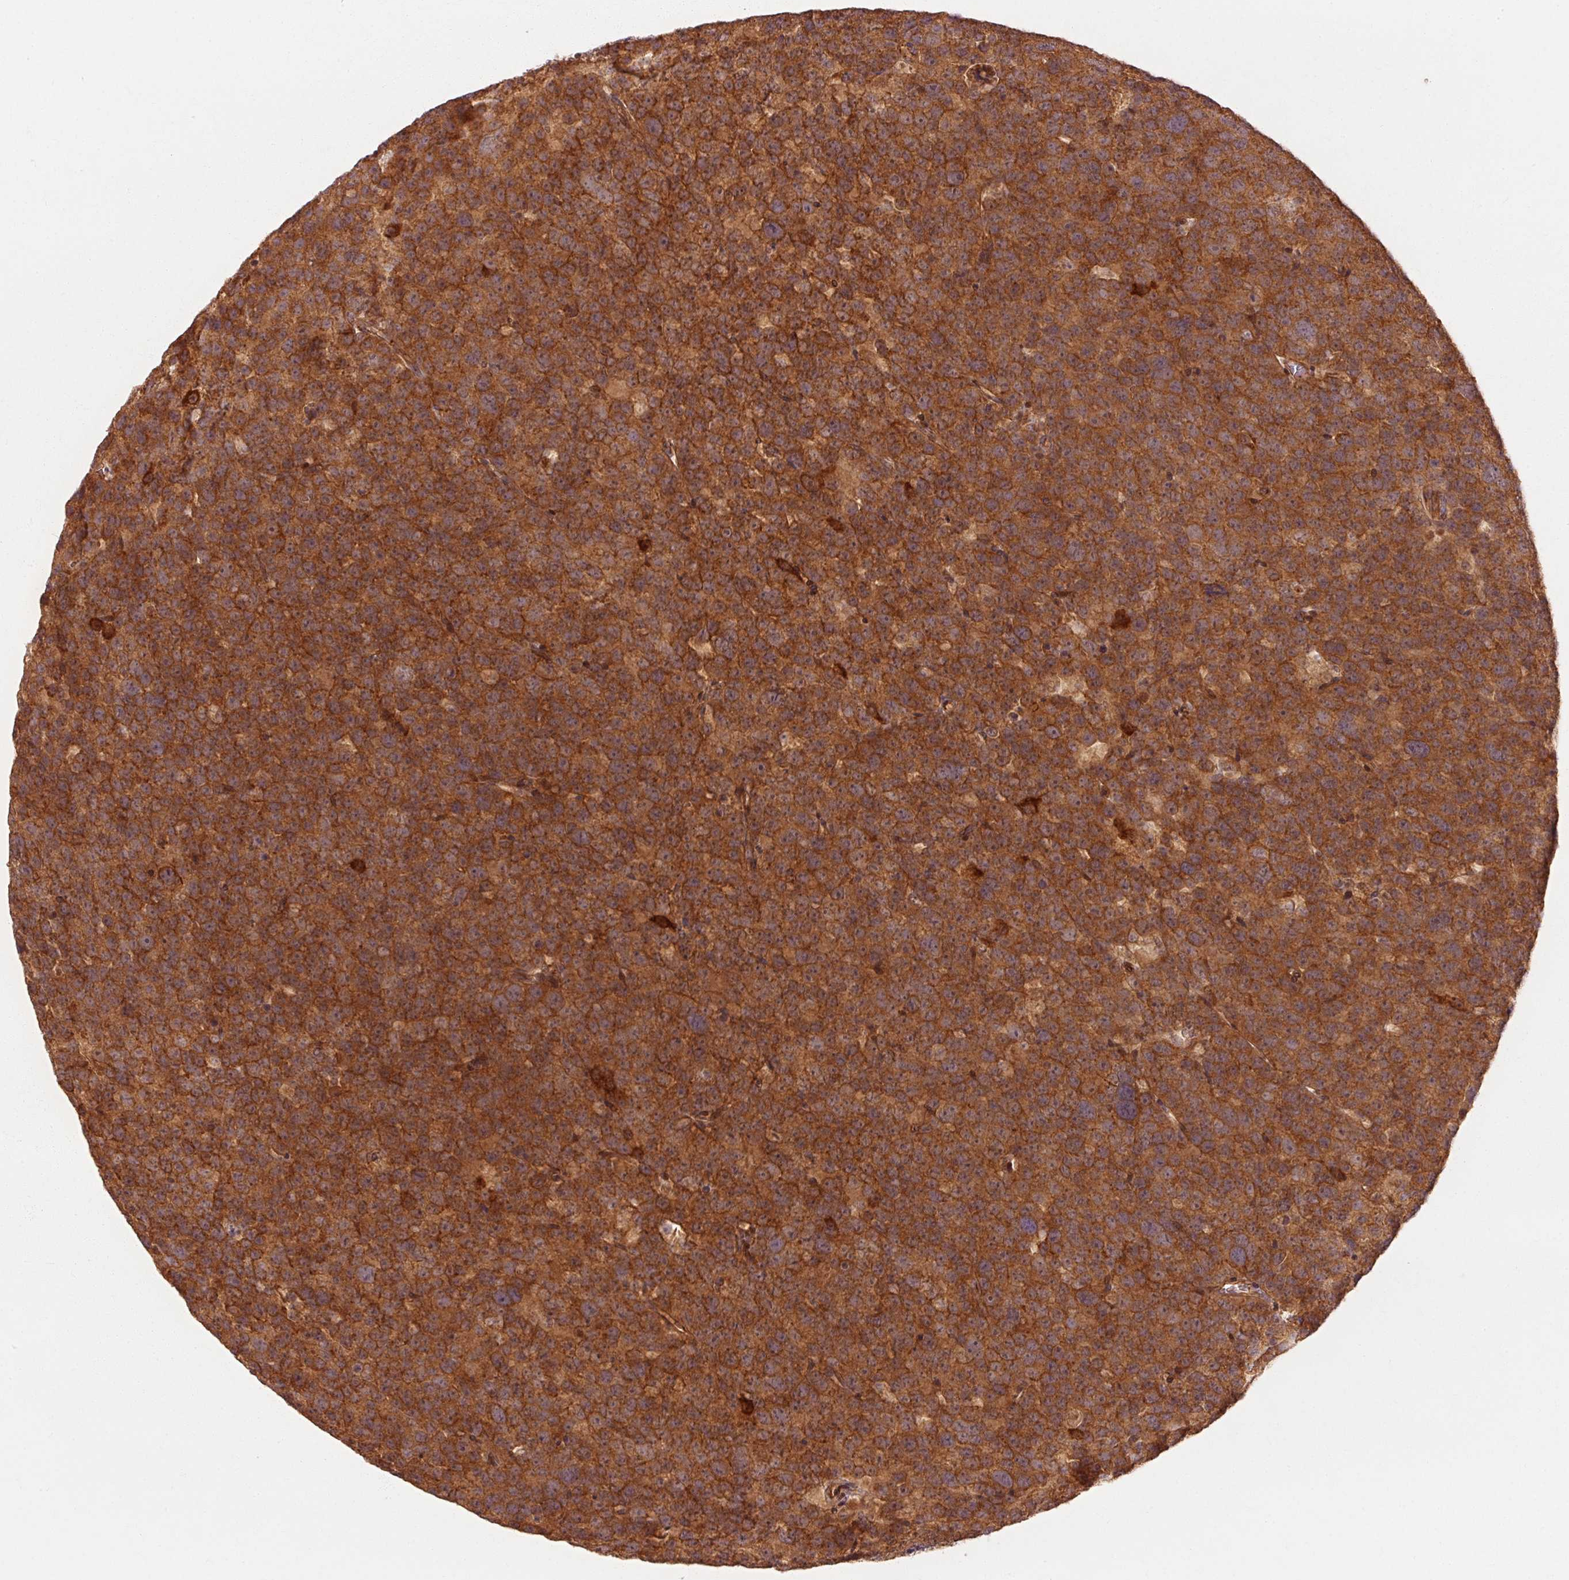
{"staining": {"intensity": "strong", "quantity": ">75%", "location": "cytoplasmic/membranous"}, "tissue": "testis cancer", "cell_type": "Tumor cells", "image_type": "cancer", "snomed": [{"axis": "morphology", "description": "Seminoma, NOS"}, {"axis": "topography", "description": "Testis"}], "caption": "This histopathology image reveals testis cancer stained with immunohistochemistry to label a protein in brown. The cytoplasmic/membranous of tumor cells show strong positivity for the protein. Nuclei are counter-stained blue.", "gene": "CTNNA1", "patient": {"sex": "male", "age": 71}}